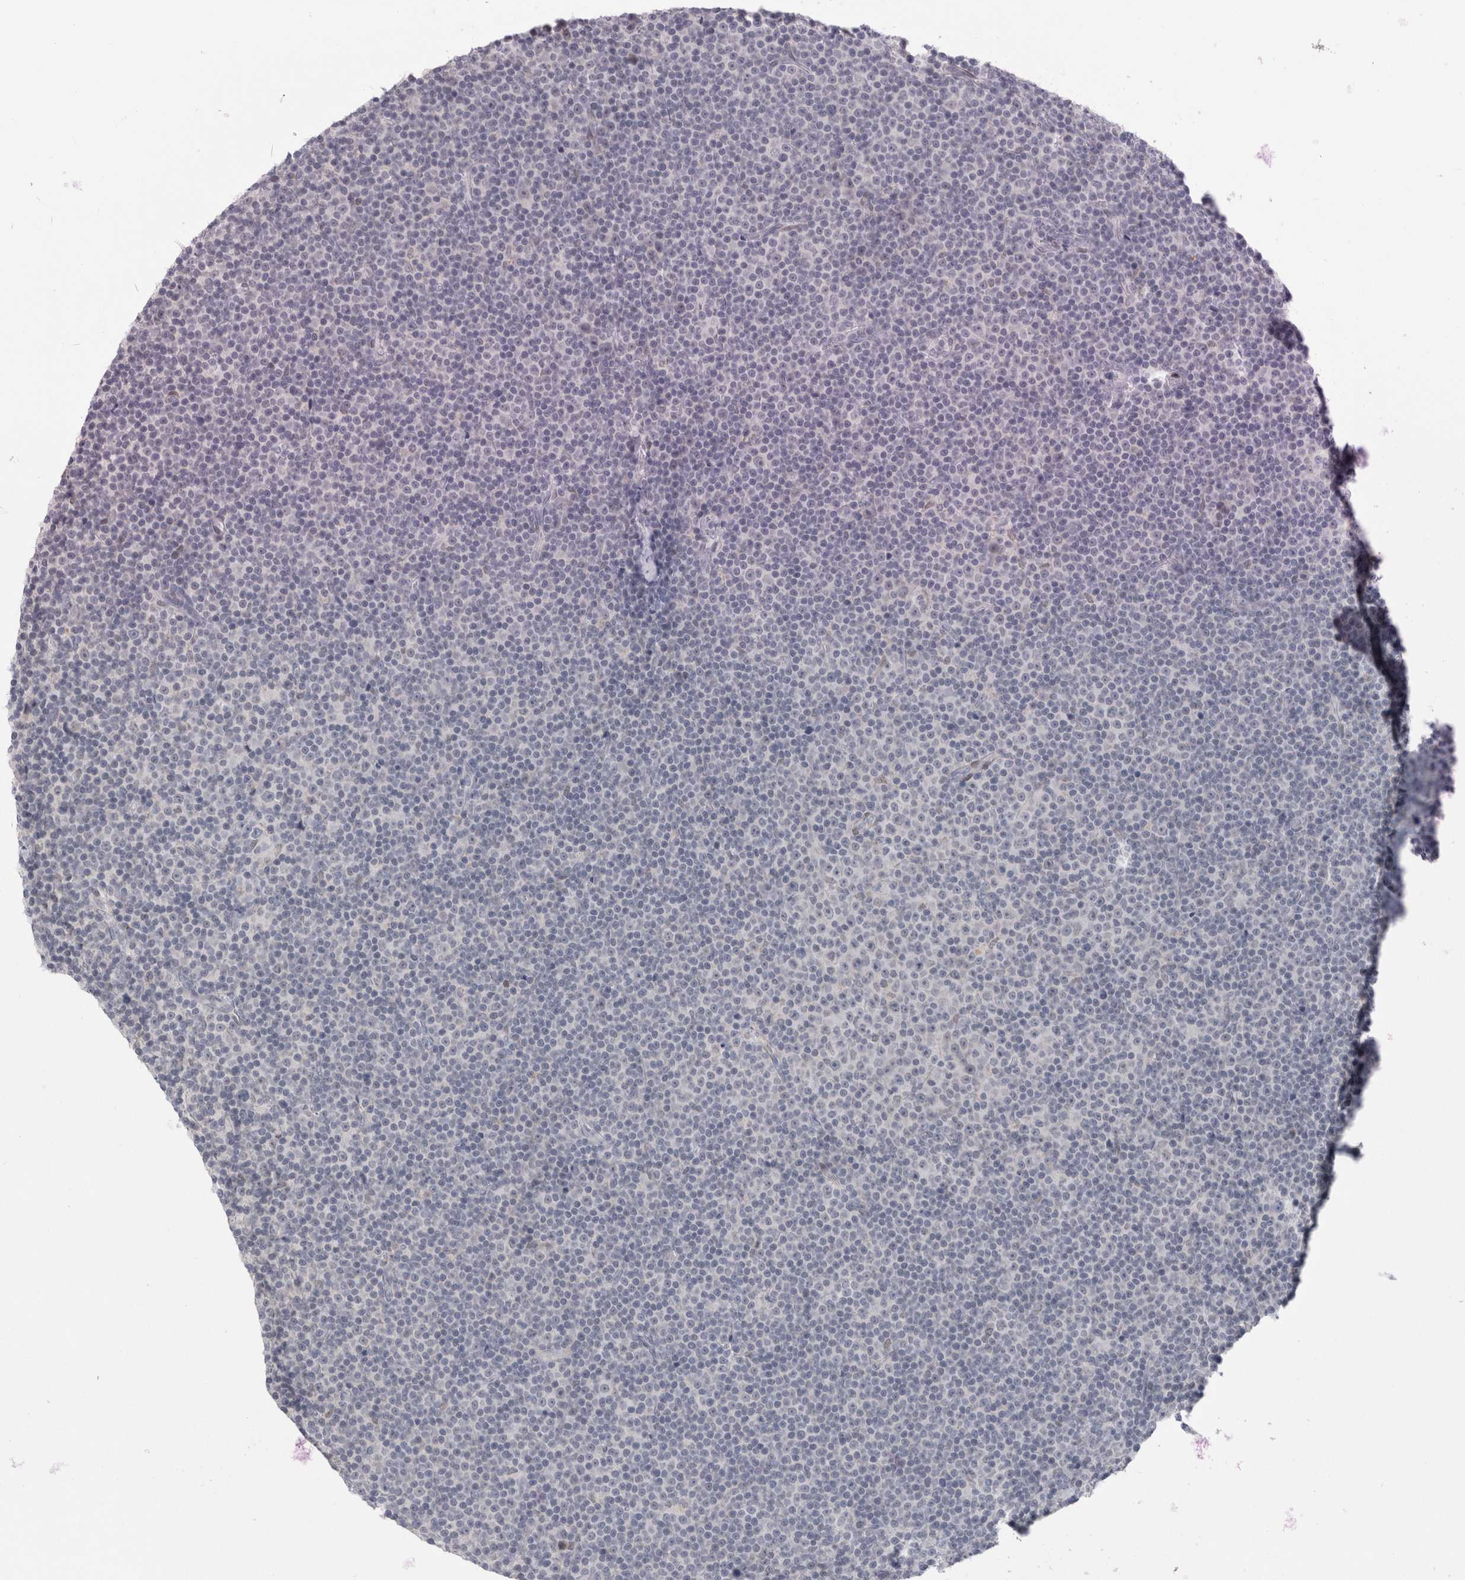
{"staining": {"intensity": "negative", "quantity": "none", "location": "none"}, "tissue": "lymphoma", "cell_type": "Tumor cells", "image_type": "cancer", "snomed": [{"axis": "morphology", "description": "Malignant lymphoma, non-Hodgkin's type, Low grade"}, {"axis": "topography", "description": "Lymph node"}], "caption": "This is an immunohistochemistry (IHC) micrograph of human low-grade malignant lymphoma, non-Hodgkin's type. There is no positivity in tumor cells.", "gene": "PLIN1", "patient": {"sex": "female", "age": 67}}